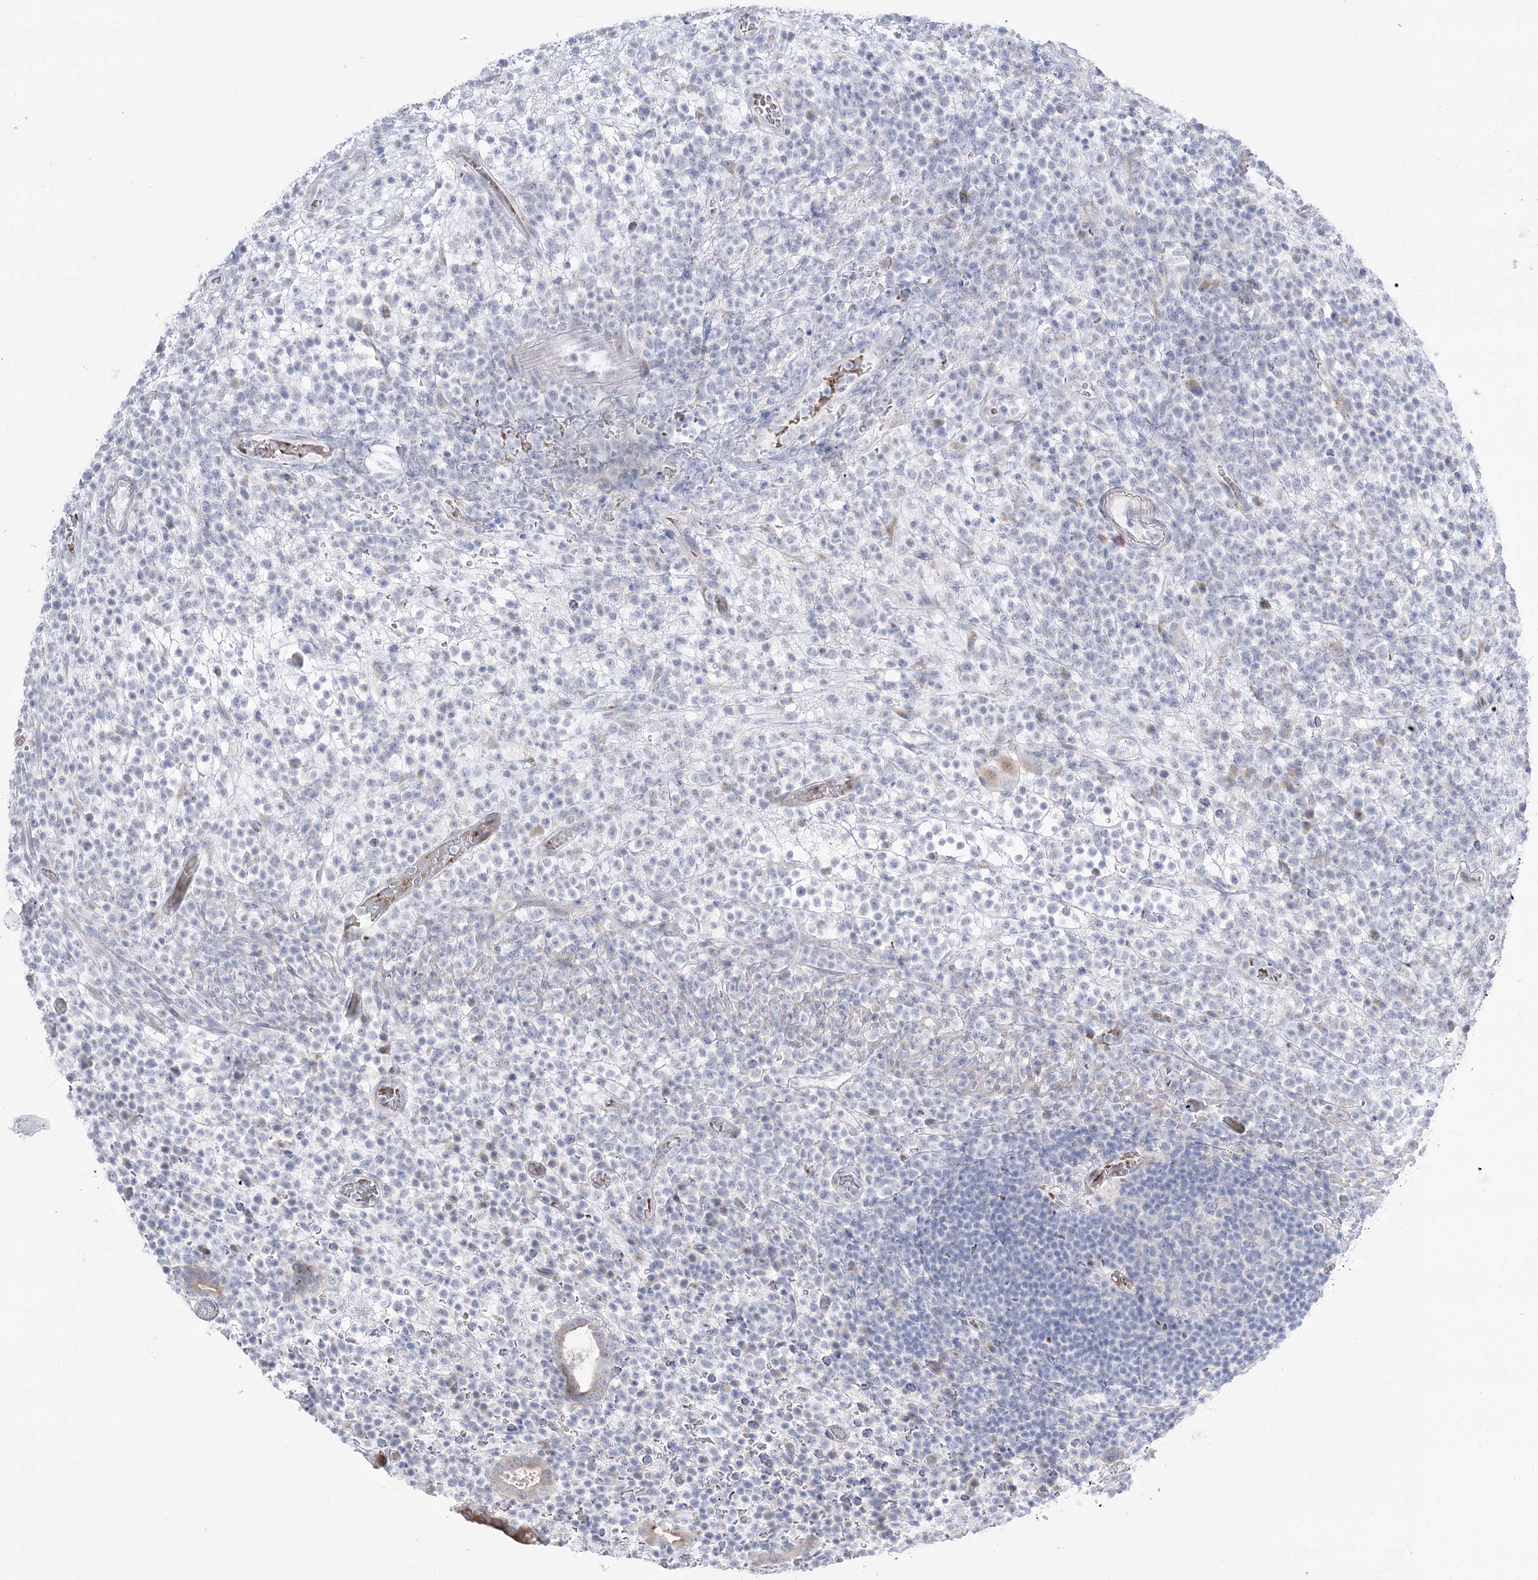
{"staining": {"intensity": "negative", "quantity": "none", "location": "none"}, "tissue": "lymphoma", "cell_type": "Tumor cells", "image_type": "cancer", "snomed": [{"axis": "morphology", "description": "Malignant lymphoma, non-Hodgkin's type, High grade"}, {"axis": "topography", "description": "Colon"}], "caption": "The photomicrograph shows no significant staining in tumor cells of malignant lymphoma, non-Hodgkin's type (high-grade).", "gene": "SIAE", "patient": {"sex": "female", "age": 53}}